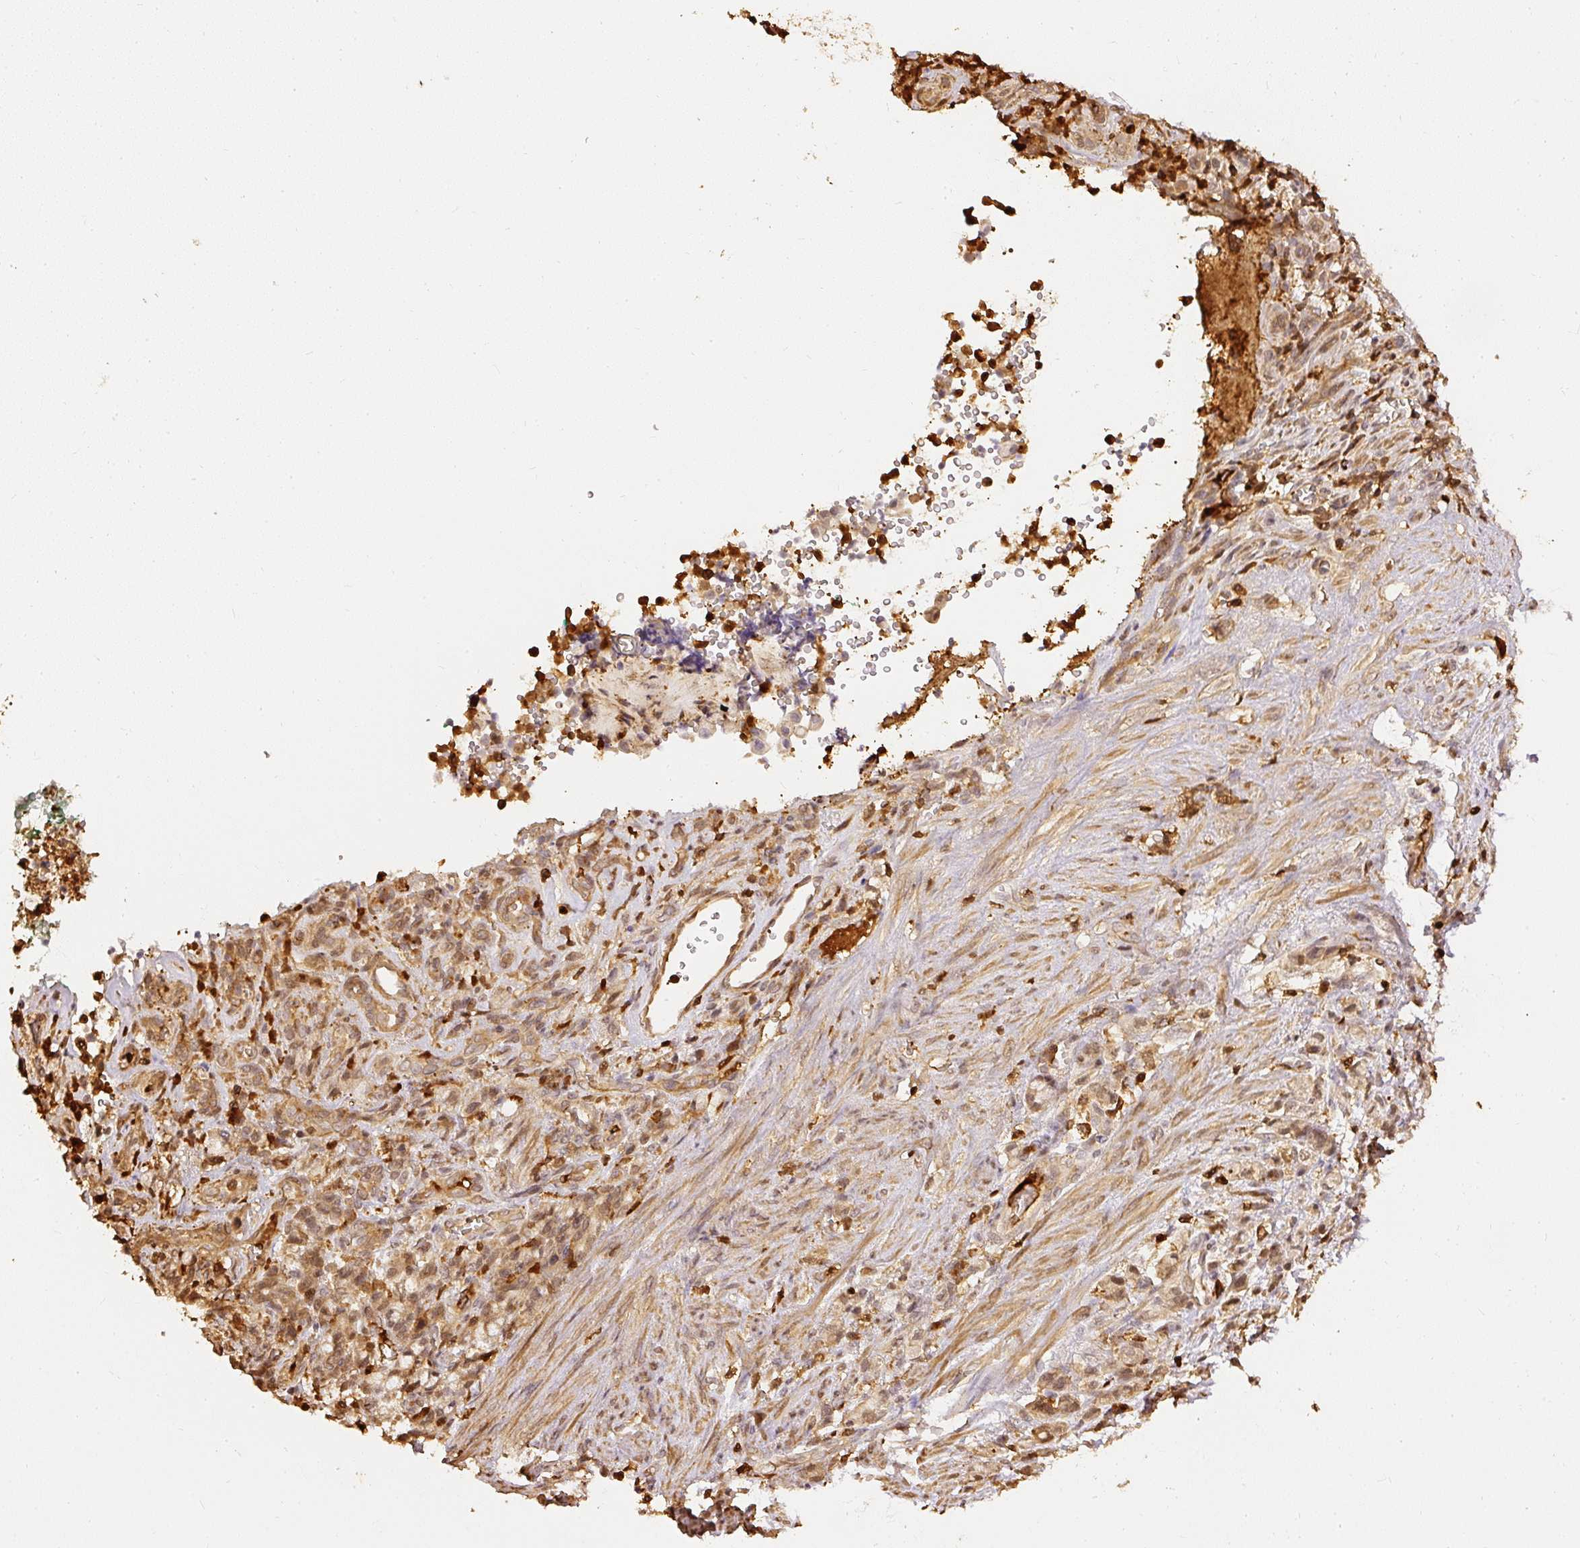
{"staining": {"intensity": "moderate", "quantity": ">75%", "location": "cytoplasmic/membranous"}, "tissue": "stomach cancer", "cell_type": "Tumor cells", "image_type": "cancer", "snomed": [{"axis": "morphology", "description": "Adenocarcinoma, NOS"}, {"axis": "topography", "description": "Stomach"}], "caption": "This is an image of IHC staining of adenocarcinoma (stomach), which shows moderate expression in the cytoplasmic/membranous of tumor cells.", "gene": "PFN1", "patient": {"sex": "male", "age": 77}}